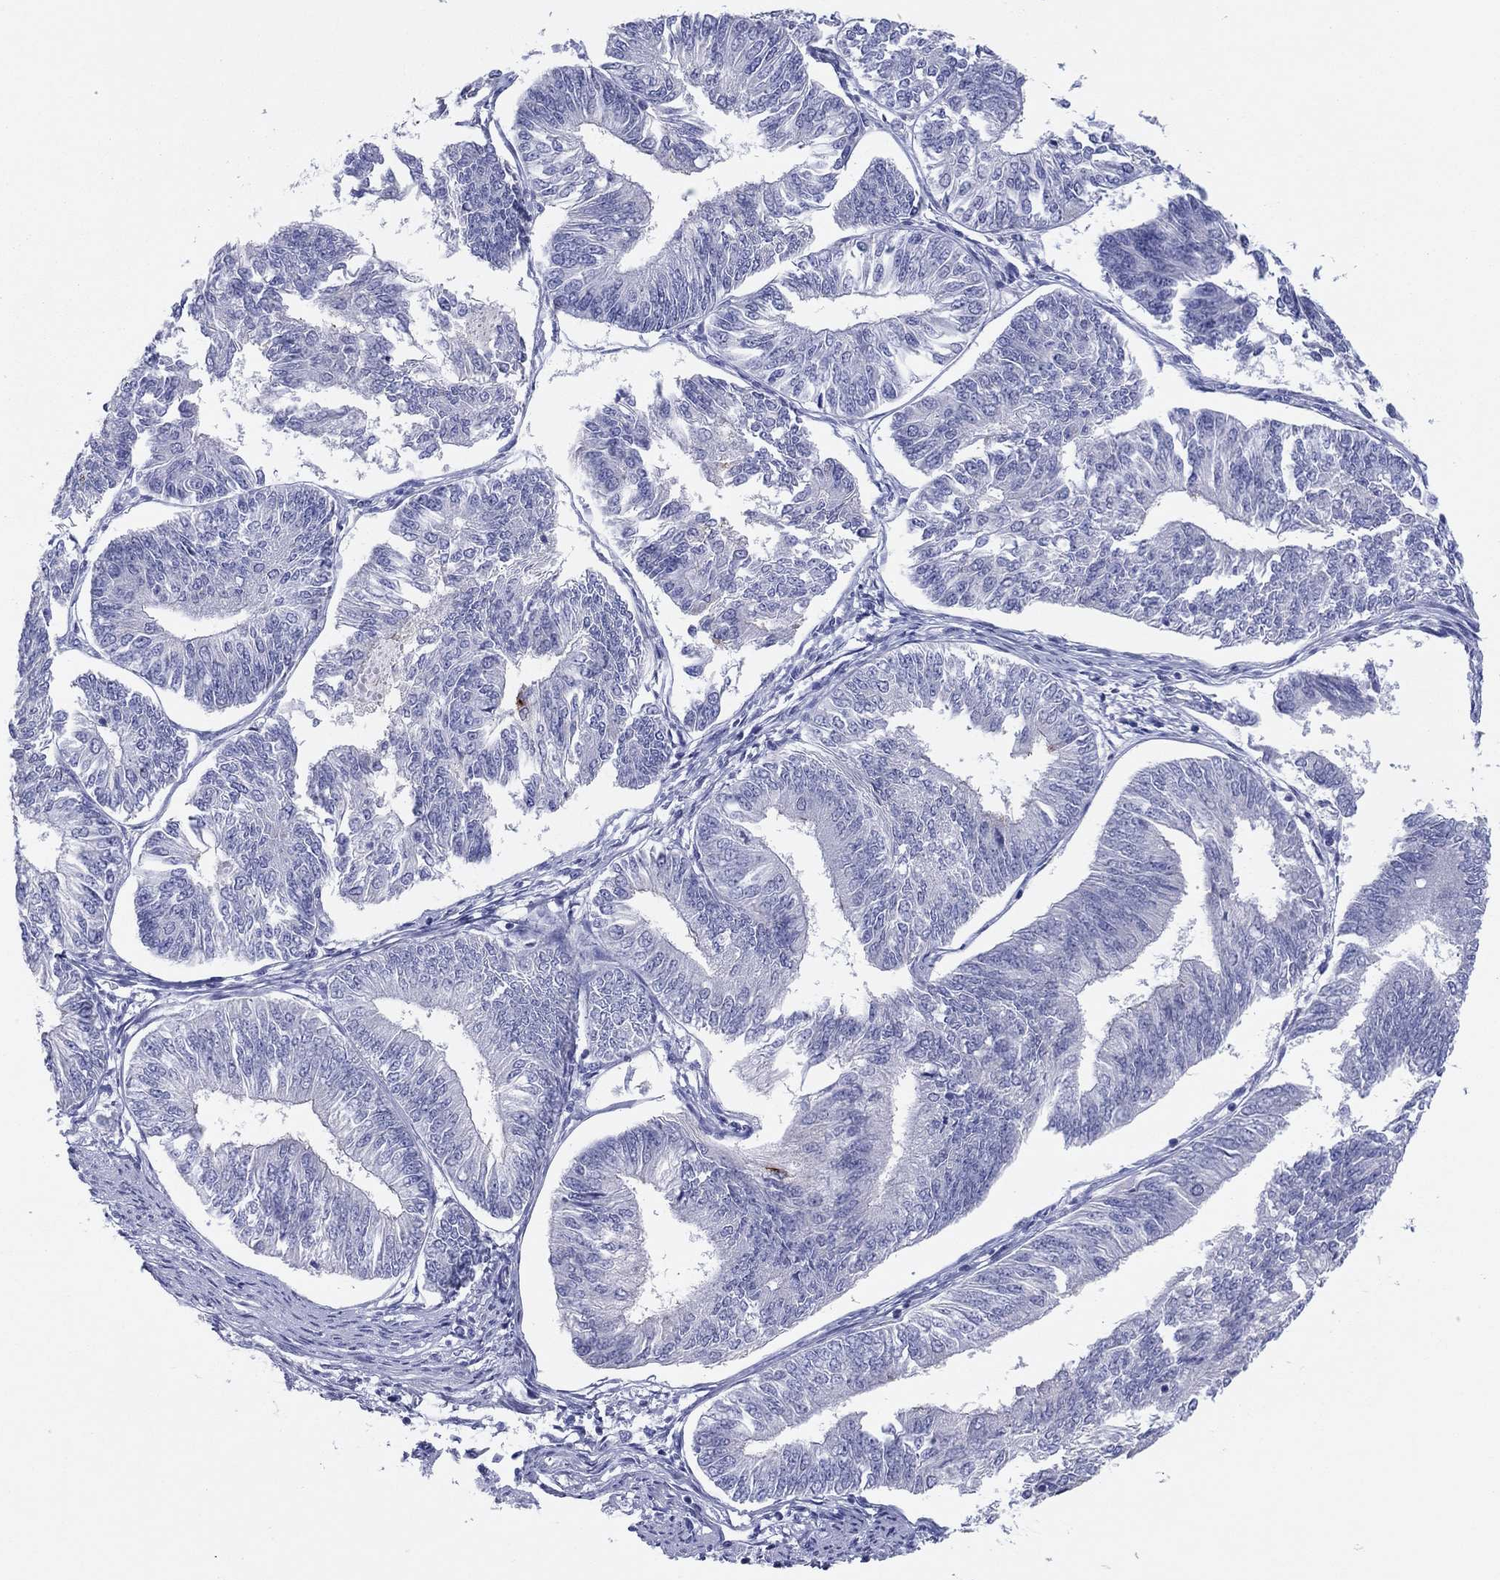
{"staining": {"intensity": "negative", "quantity": "none", "location": "none"}, "tissue": "endometrial cancer", "cell_type": "Tumor cells", "image_type": "cancer", "snomed": [{"axis": "morphology", "description": "Adenocarcinoma, NOS"}, {"axis": "topography", "description": "Endometrium"}], "caption": "Histopathology image shows no significant protein positivity in tumor cells of endometrial cancer (adenocarcinoma).", "gene": "ERICH3", "patient": {"sex": "female", "age": 58}}